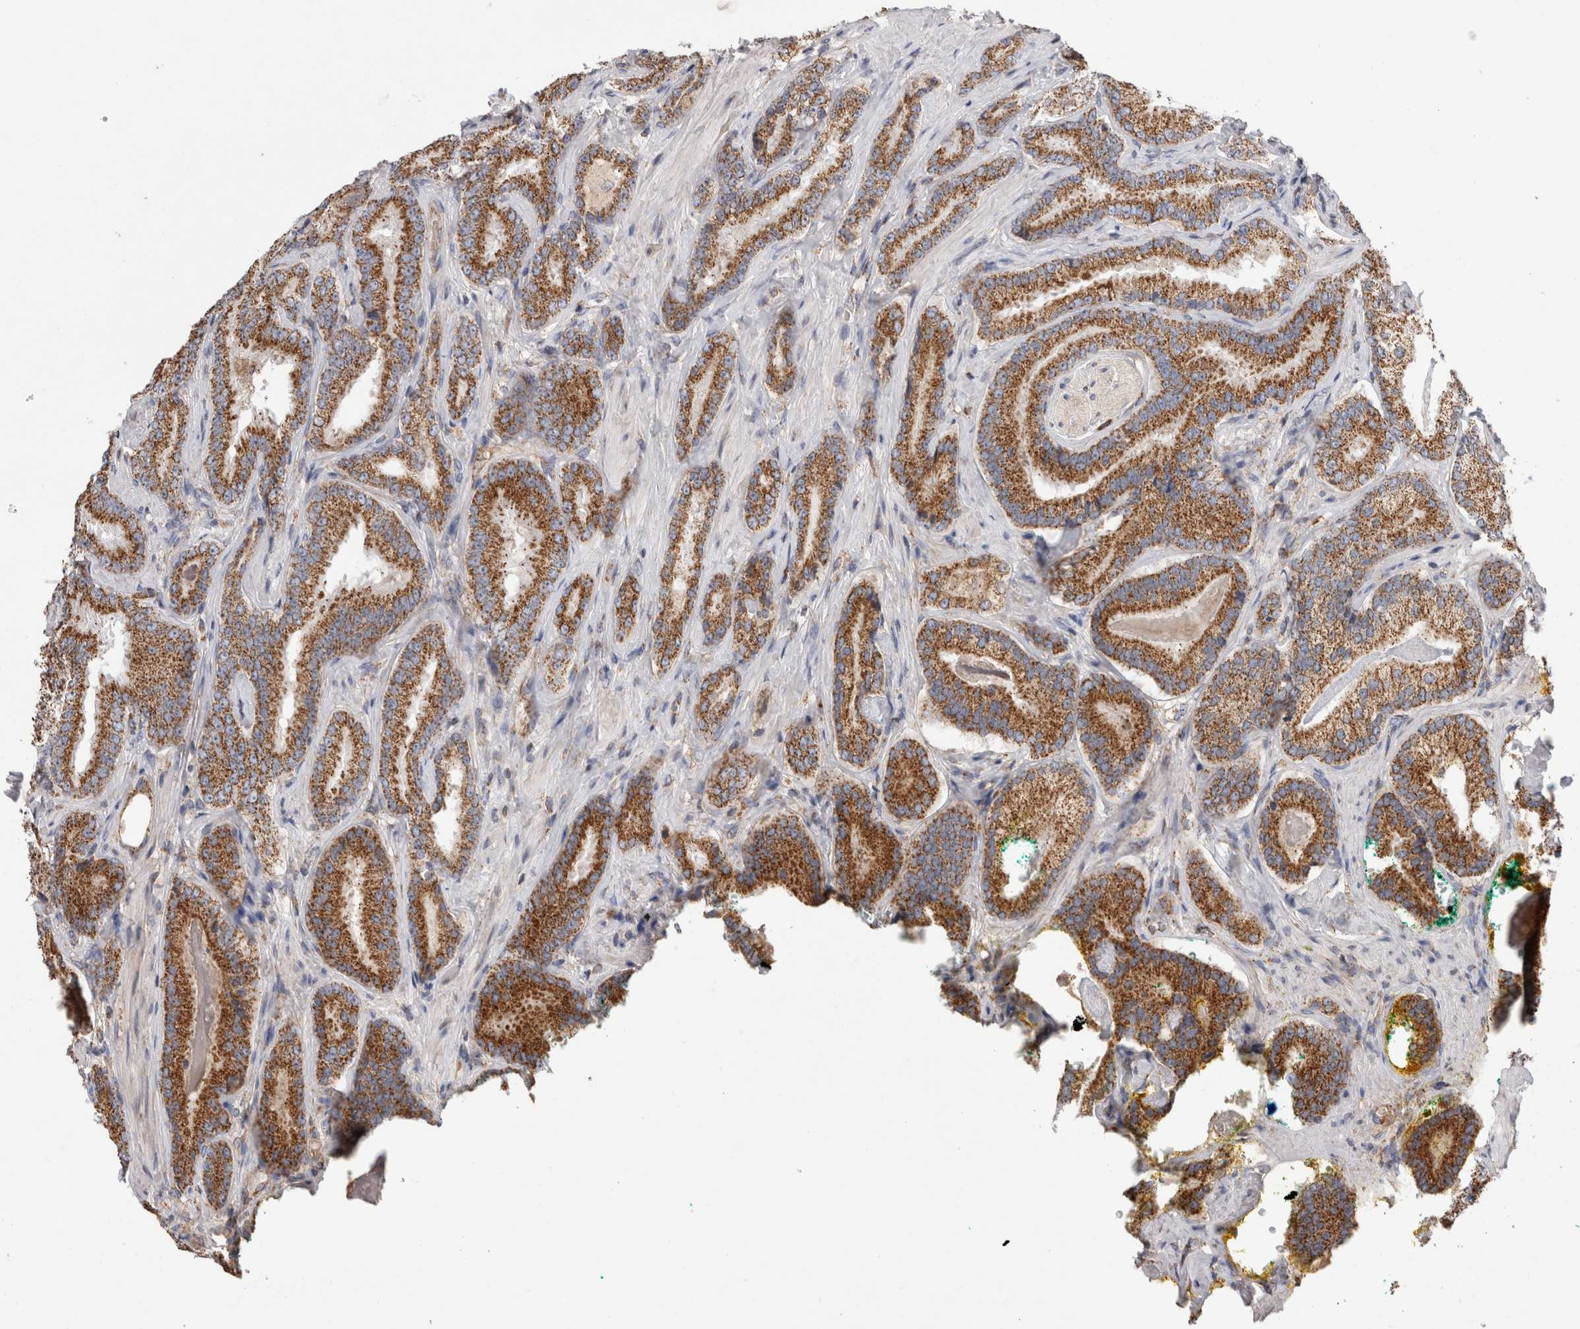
{"staining": {"intensity": "moderate", "quantity": ">75%", "location": "cytoplasmic/membranous"}, "tissue": "prostate cancer", "cell_type": "Tumor cells", "image_type": "cancer", "snomed": [{"axis": "morphology", "description": "Adenocarcinoma, Low grade"}, {"axis": "topography", "description": "Prostate"}], "caption": "Human adenocarcinoma (low-grade) (prostate) stained for a protein (brown) shows moderate cytoplasmic/membranous positive expression in approximately >75% of tumor cells.", "gene": "IARS2", "patient": {"sex": "male", "age": 51}}